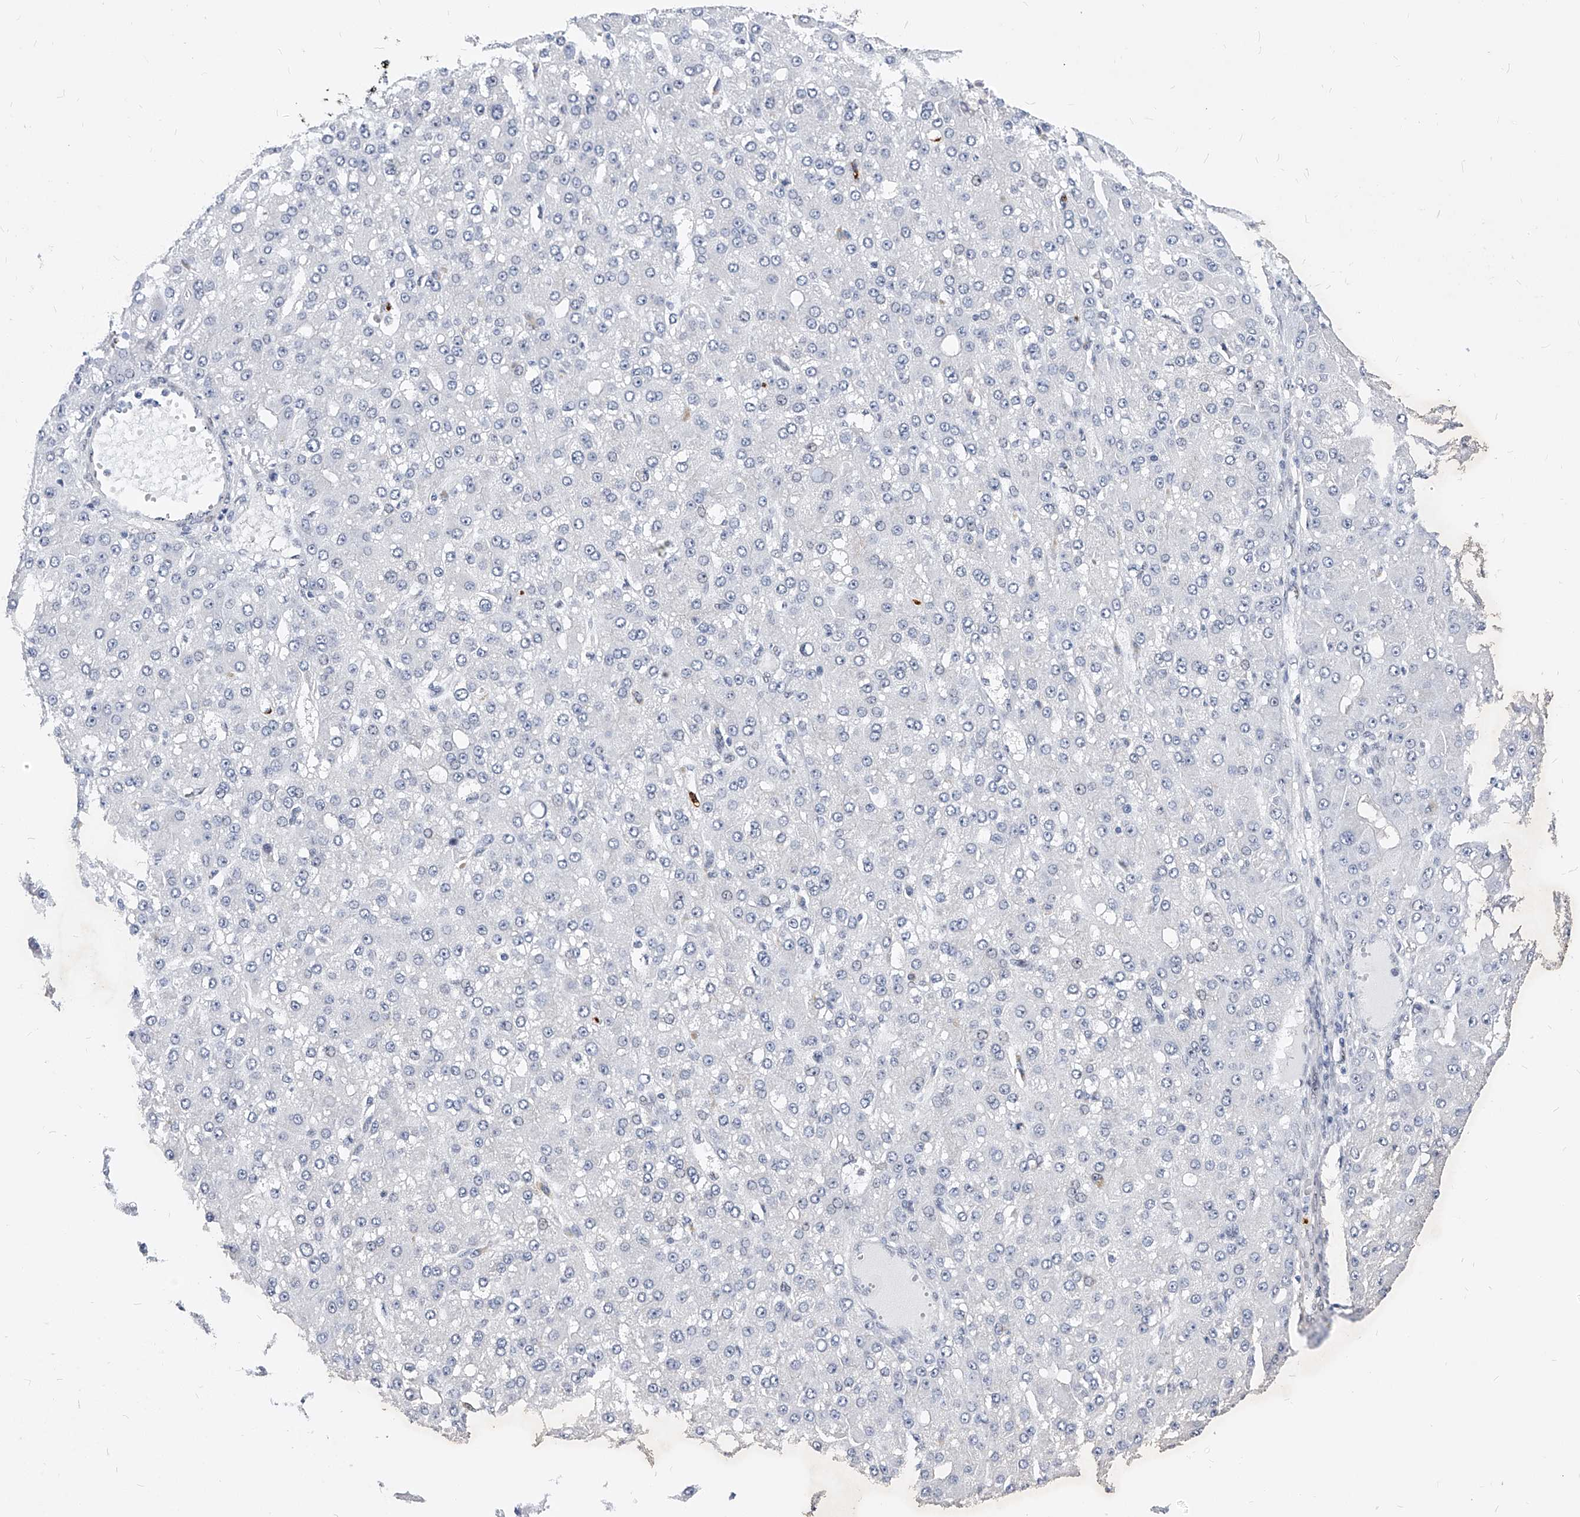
{"staining": {"intensity": "negative", "quantity": "none", "location": "none"}, "tissue": "liver cancer", "cell_type": "Tumor cells", "image_type": "cancer", "snomed": [{"axis": "morphology", "description": "Carcinoma, Hepatocellular, NOS"}, {"axis": "topography", "description": "Liver"}], "caption": "Immunohistochemistry (IHC) of liver hepatocellular carcinoma displays no staining in tumor cells.", "gene": "TESK2", "patient": {"sex": "male", "age": 67}}